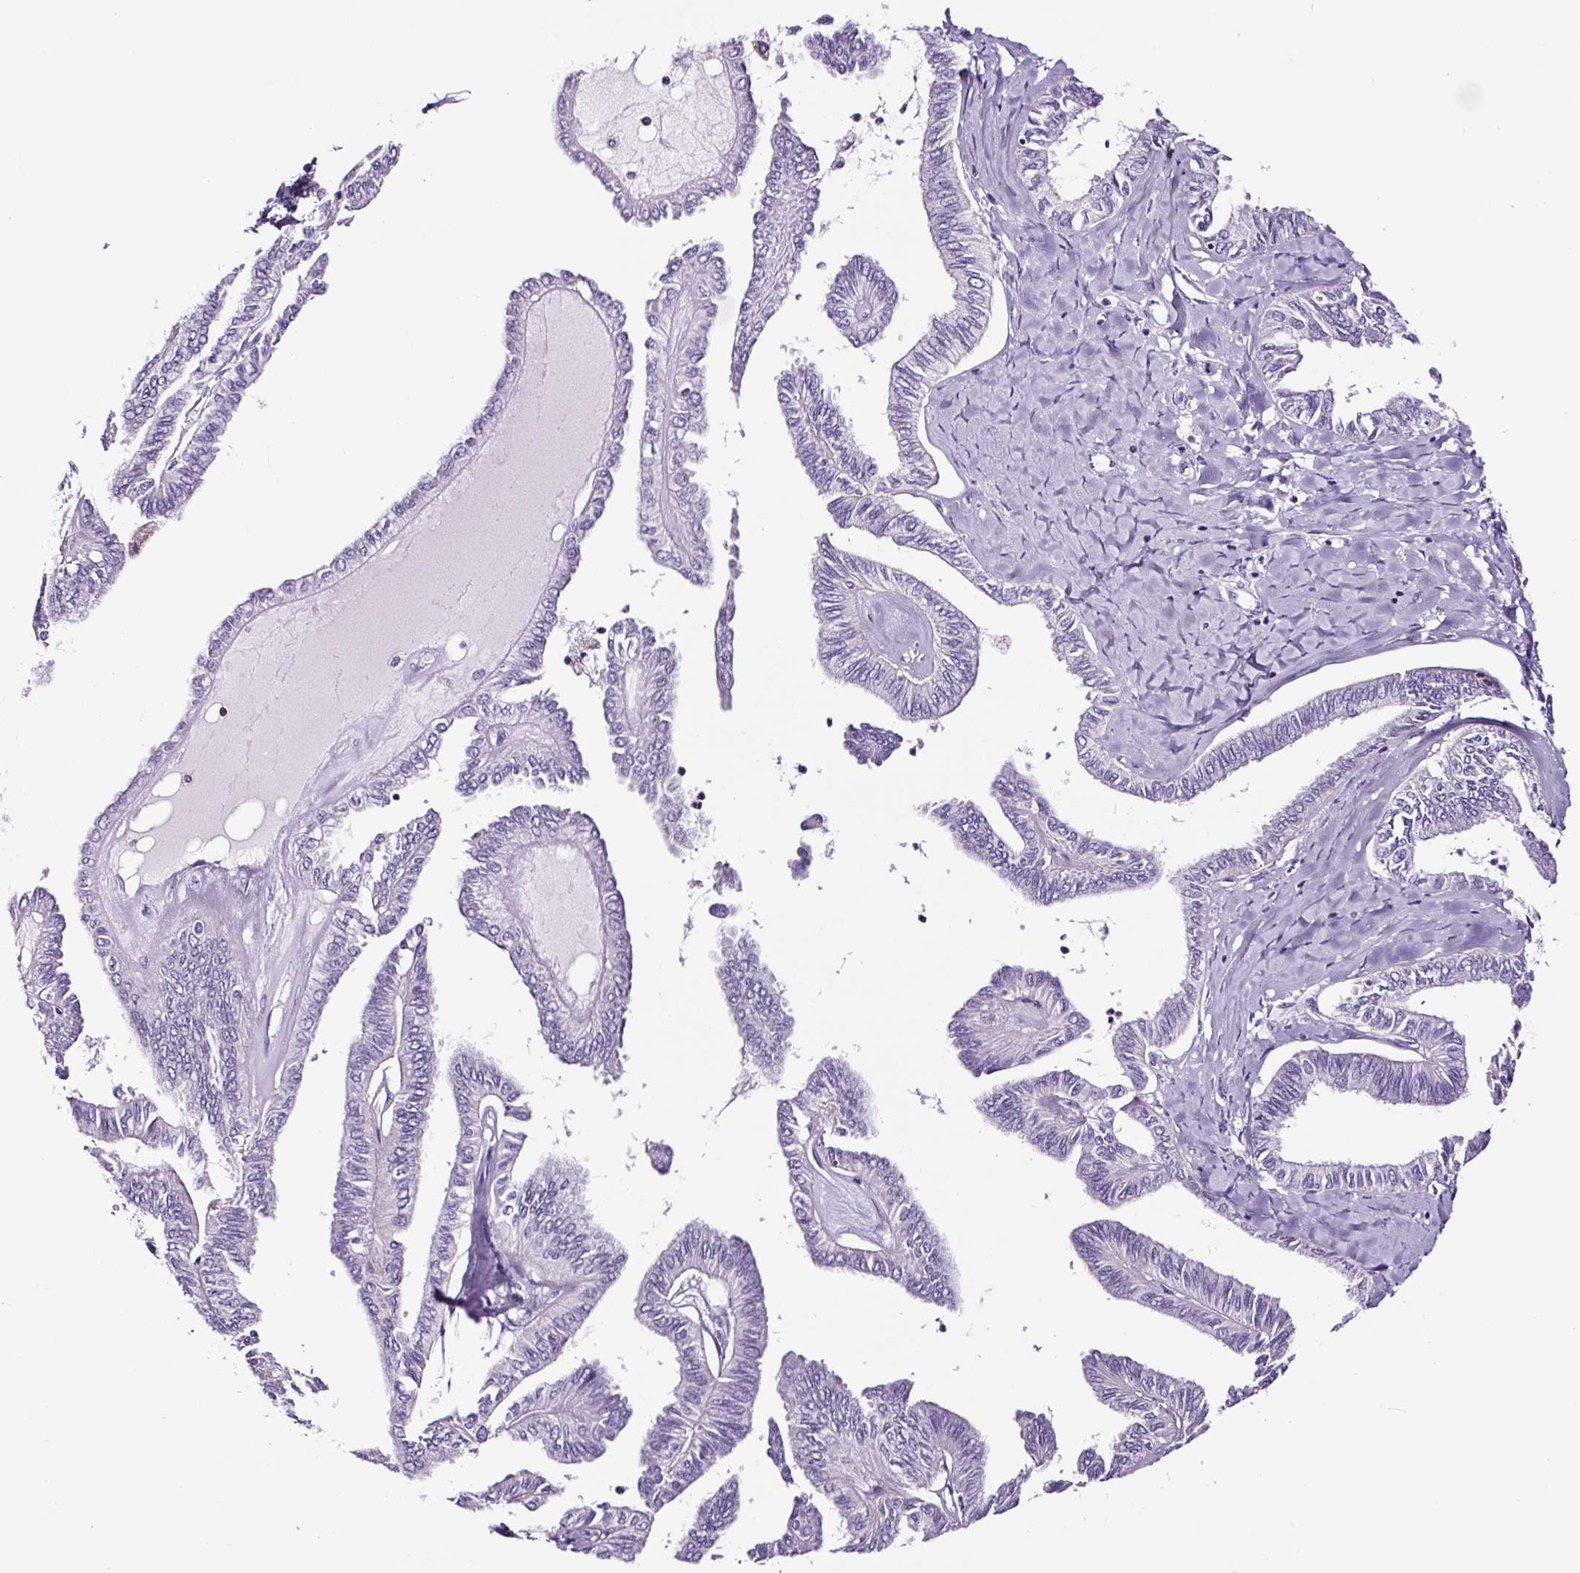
{"staining": {"intensity": "negative", "quantity": "none", "location": "none"}, "tissue": "ovarian cancer", "cell_type": "Tumor cells", "image_type": "cancer", "snomed": [{"axis": "morphology", "description": "Carcinoma, endometroid"}, {"axis": "topography", "description": "Ovary"}], "caption": "Immunohistochemistry (IHC) of human ovarian cancer (endometroid carcinoma) exhibits no positivity in tumor cells.", "gene": "FBXL7", "patient": {"sex": "female", "age": 70}}